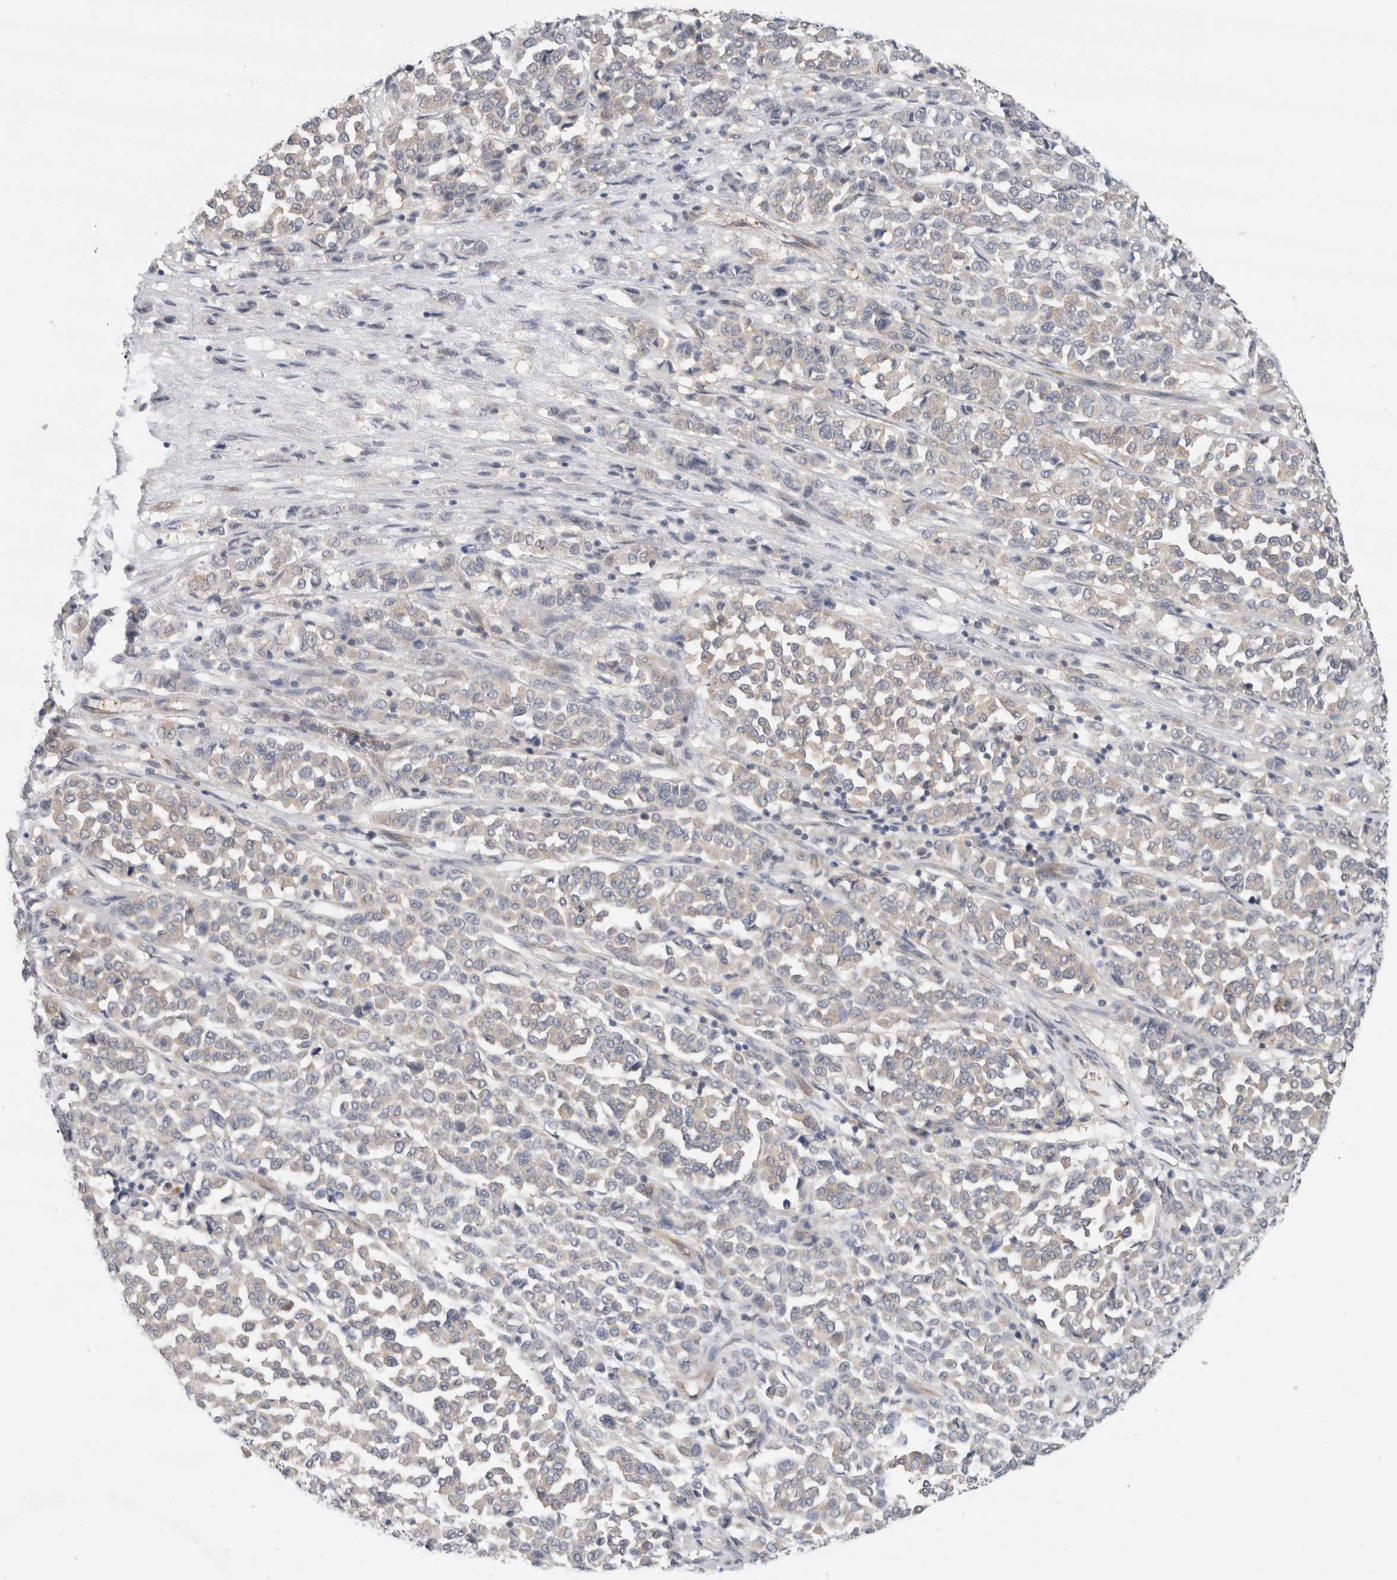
{"staining": {"intensity": "negative", "quantity": "none", "location": "none"}, "tissue": "melanoma", "cell_type": "Tumor cells", "image_type": "cancer", "snomed": [{"axis": "morphology", "description": "Malignant melanoma, Metastatic site"}, {"axis": "topography", "description": "Pancreas"}], "caption": "Immunohistochemistry micrograph of melanoma stained for a protein (brown), which displays no expression in tumor cells. (Immunohistochemistry (ihc), brightfield microscopy, high magnification).", "gene": "EIF4G3", "patient": {"sex": "female", "age": 30}}